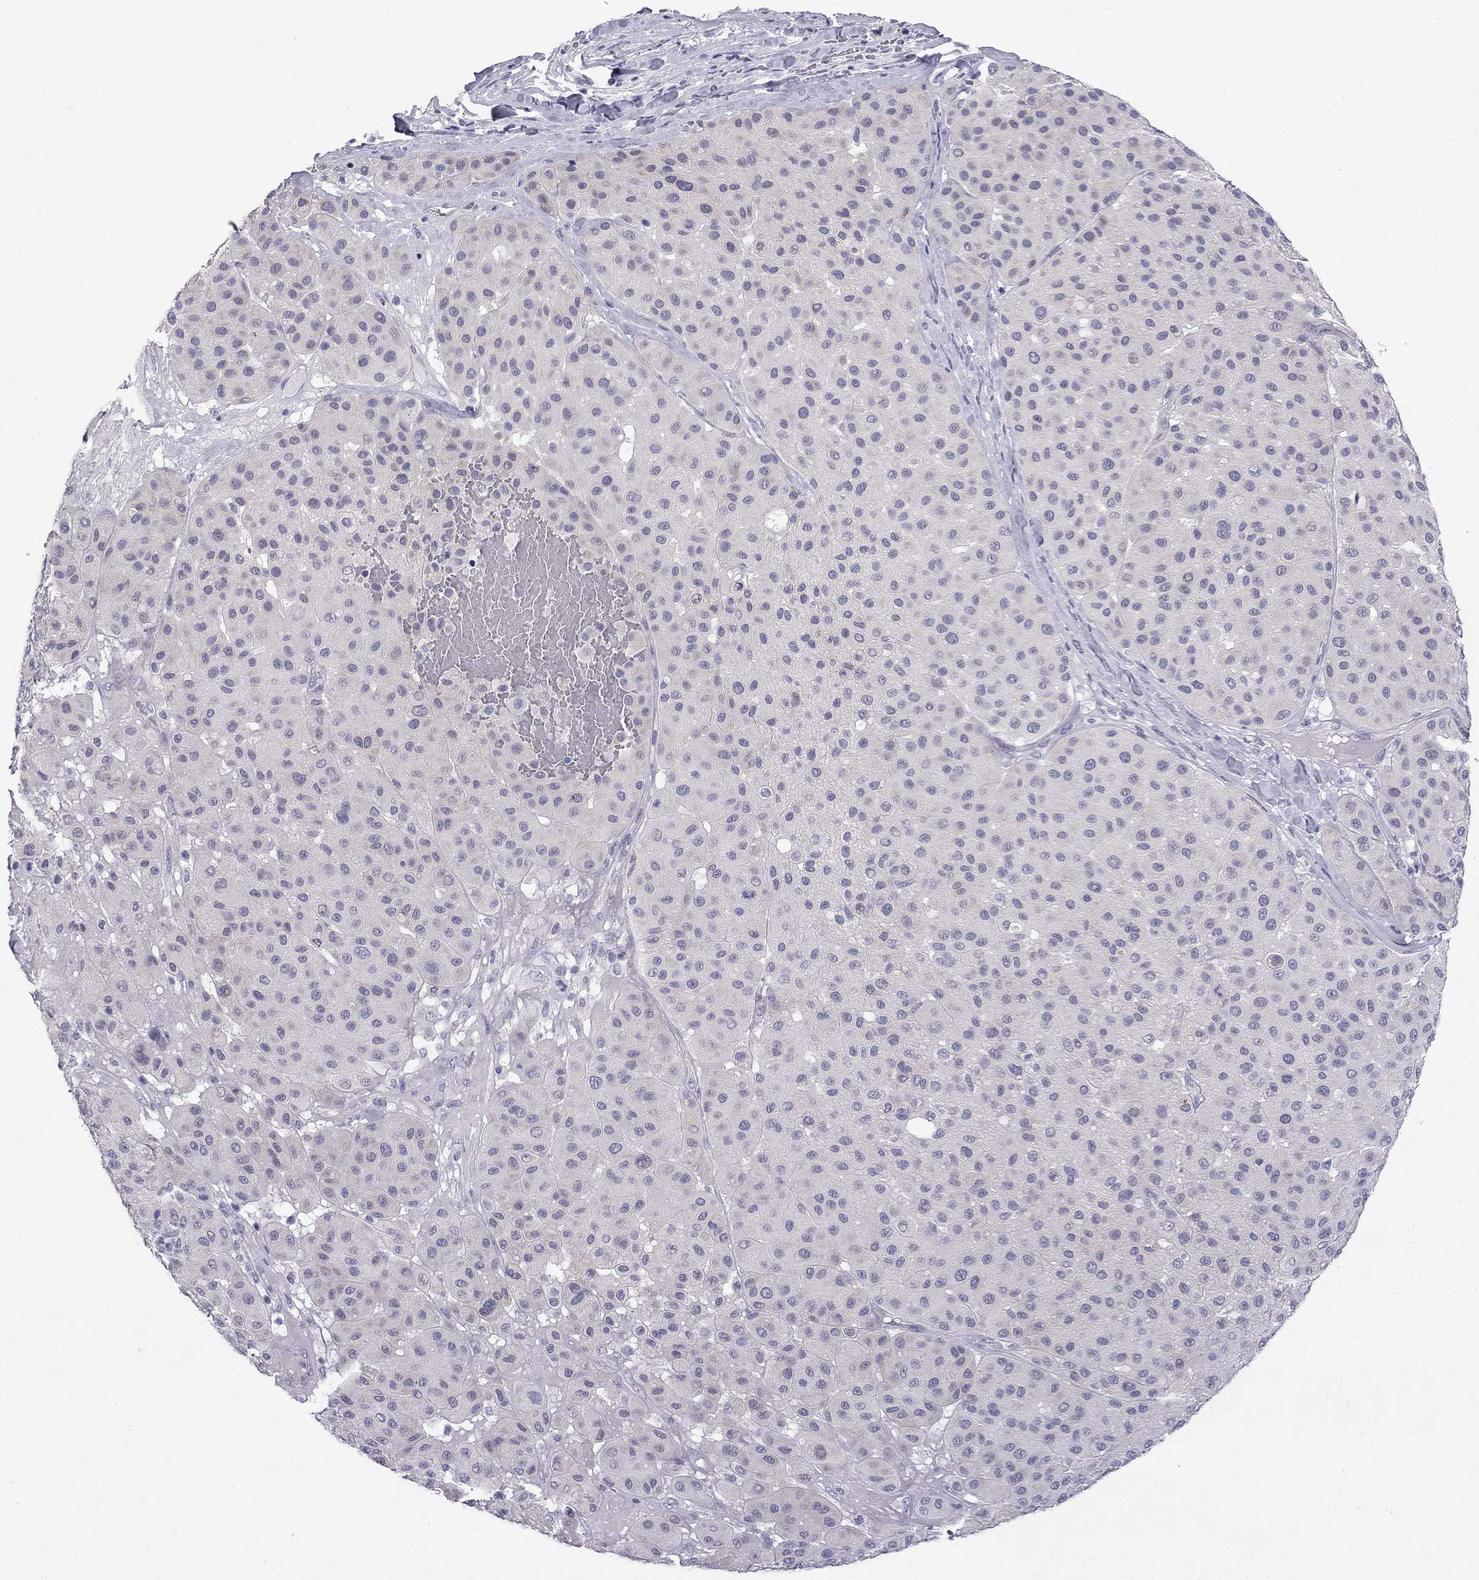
{"staining": {"intensity": "negative", "quantity": "none", "location": "none"}, "tissue": "melanoma", "cell_type": "Tumor cells", "image_type": "cancer", "snomed": [{"axis": "morphology", "description": "Malignant melanoma, Metastatic site"}, {"axis": "topography", "description": "Smooth muscle"}], "caption": "IHC of malignant melanoma (metastatic site) shows no expression in tumor cells.", "gene": "CFAP53", "patient": {"sex": "male", "age": 41}}